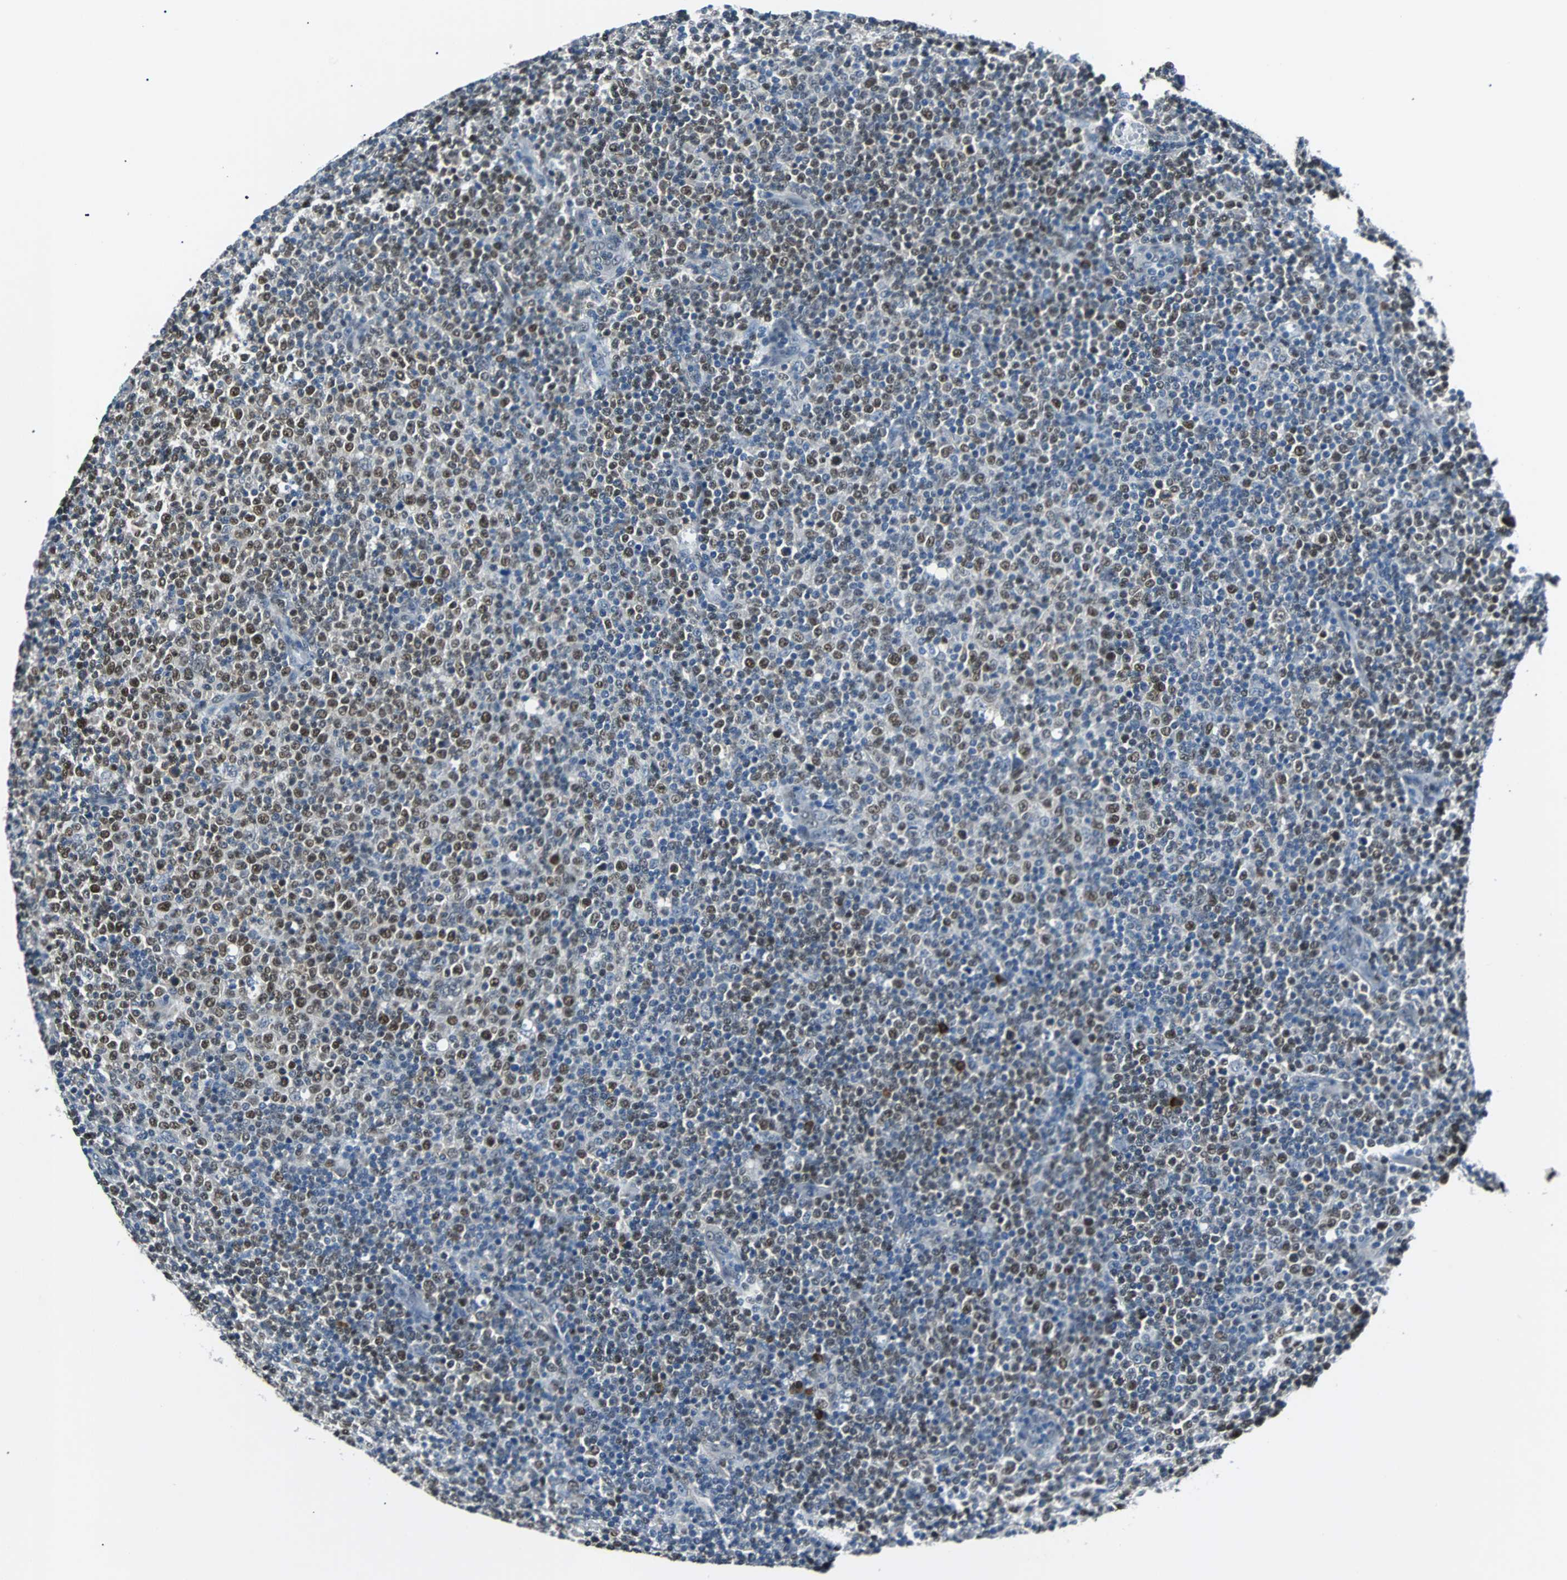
{"staining": {"intensity": "moderate", "quantity": "25%-75%", "location": "nuclear"}, "tissue": "lymphoma", "cell_type": "Tumor cells", "image_type": "cancer", "snomed": [{"axis": "morphology", "description": "Malignant lymphoma, non-Hodgkin's type, Low grade"}, {"axis": "topography", "description": "Lymph node"}], "caption": "A high-resolution image shows immunohistochemistry (IHC) staining of low-grade malignant lymphoma, non-Hodgkin's type, which reveals moderate nuclear positivity in approximately 25%-75% of tumor cells.", "gene": "USP28", "patient": {"sex": "male", "age": 70}}